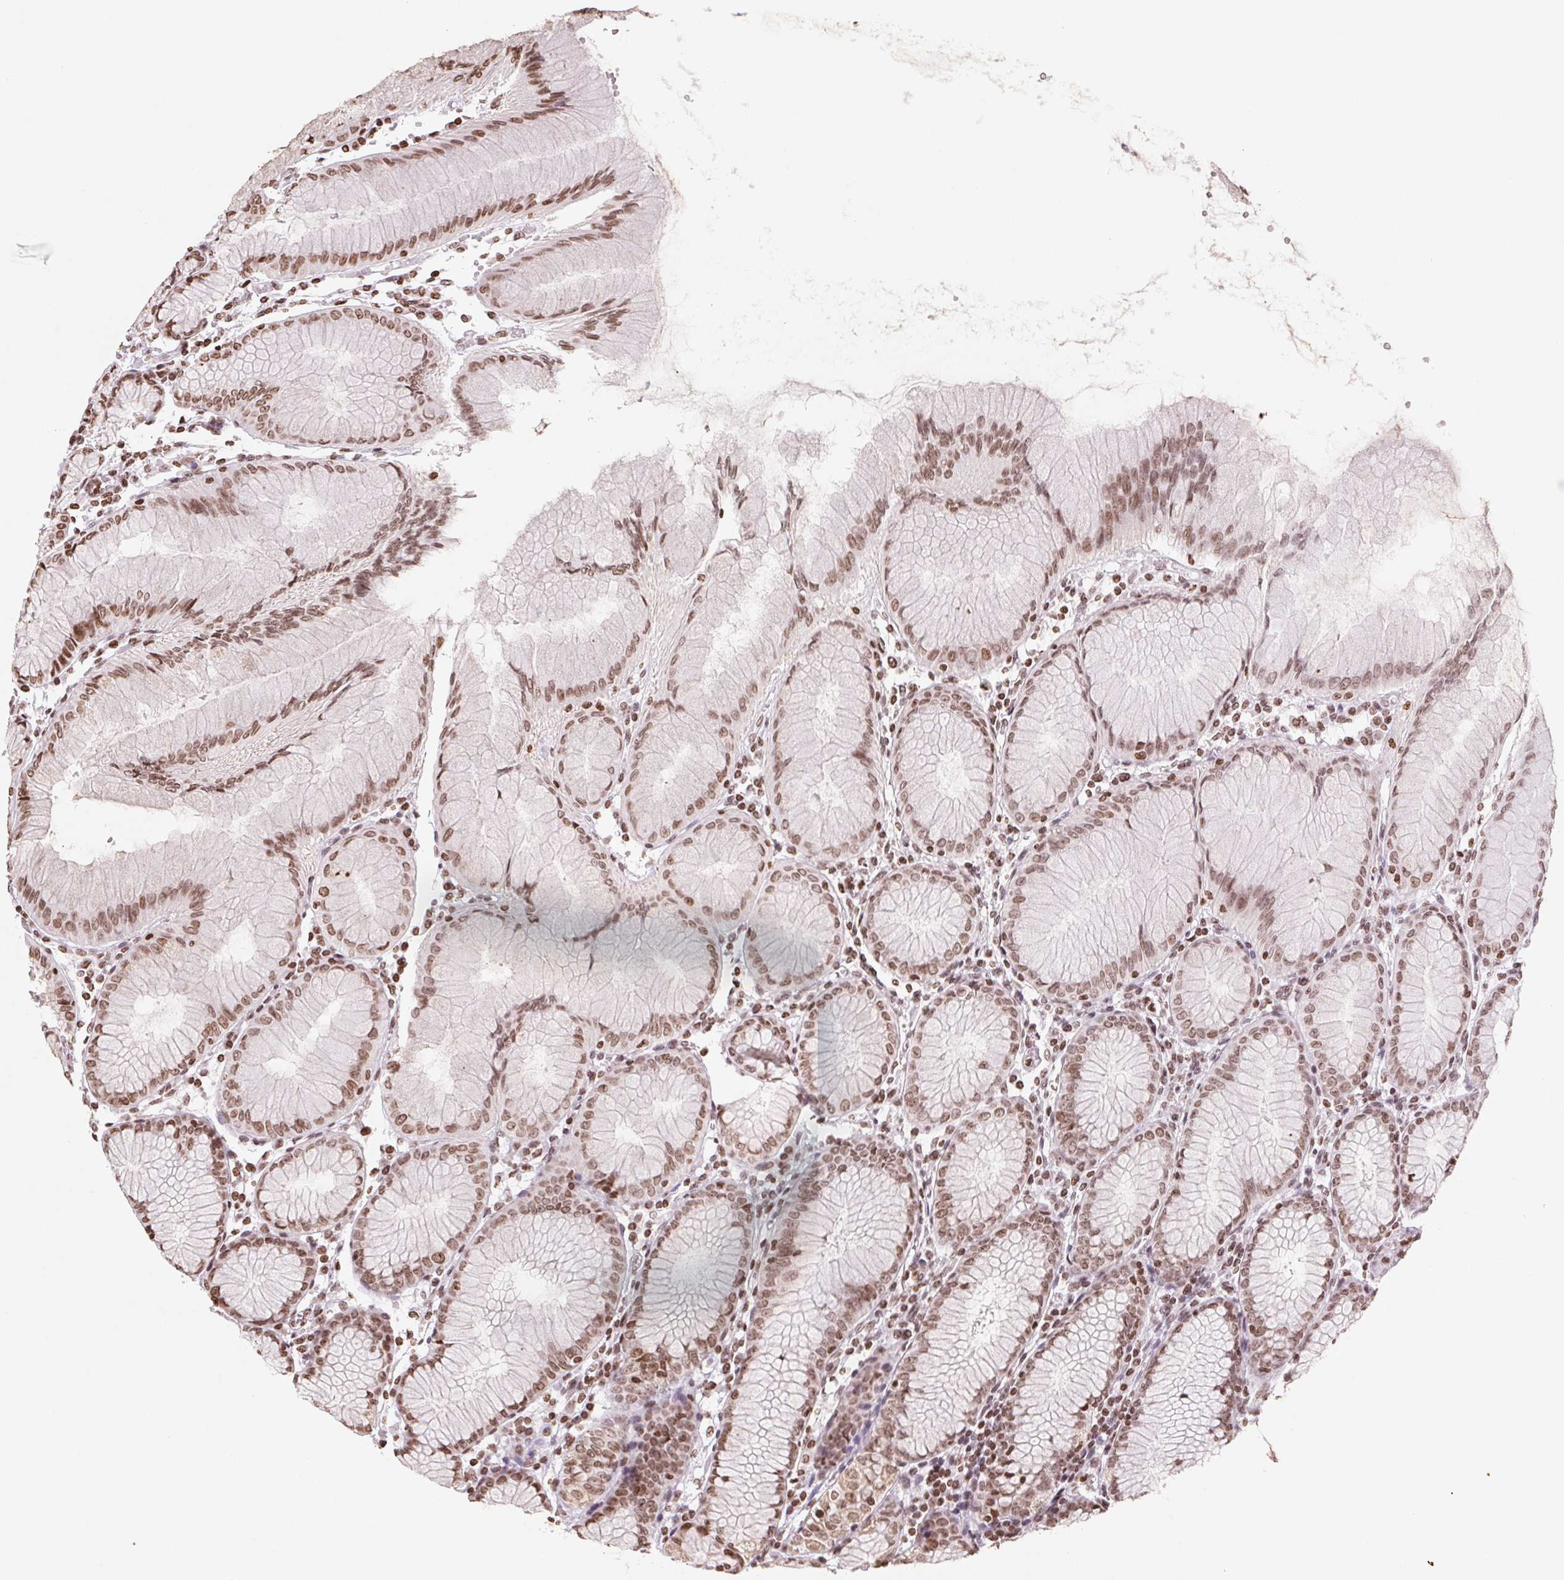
{"staining": {"intensity": "moderate", "quantity": ">75%", "location": "nuclear"}, "tissue": "stomach", "cell_type": "Glandular cells", "image_type": "normal", "snomed": [{"axis": "morphology", "description": "Normal tissue, NOS"}, {"axis": "topography", "description": "Stomach"}], "caption": "Immunohistochemical staining of benign human stomach demonstrates >75% levels of moderate nuclear protein staining in approximately >75% of glandular cells.", "gene": "SMIM12", "patient": {"sex": "female", "age": 57}}